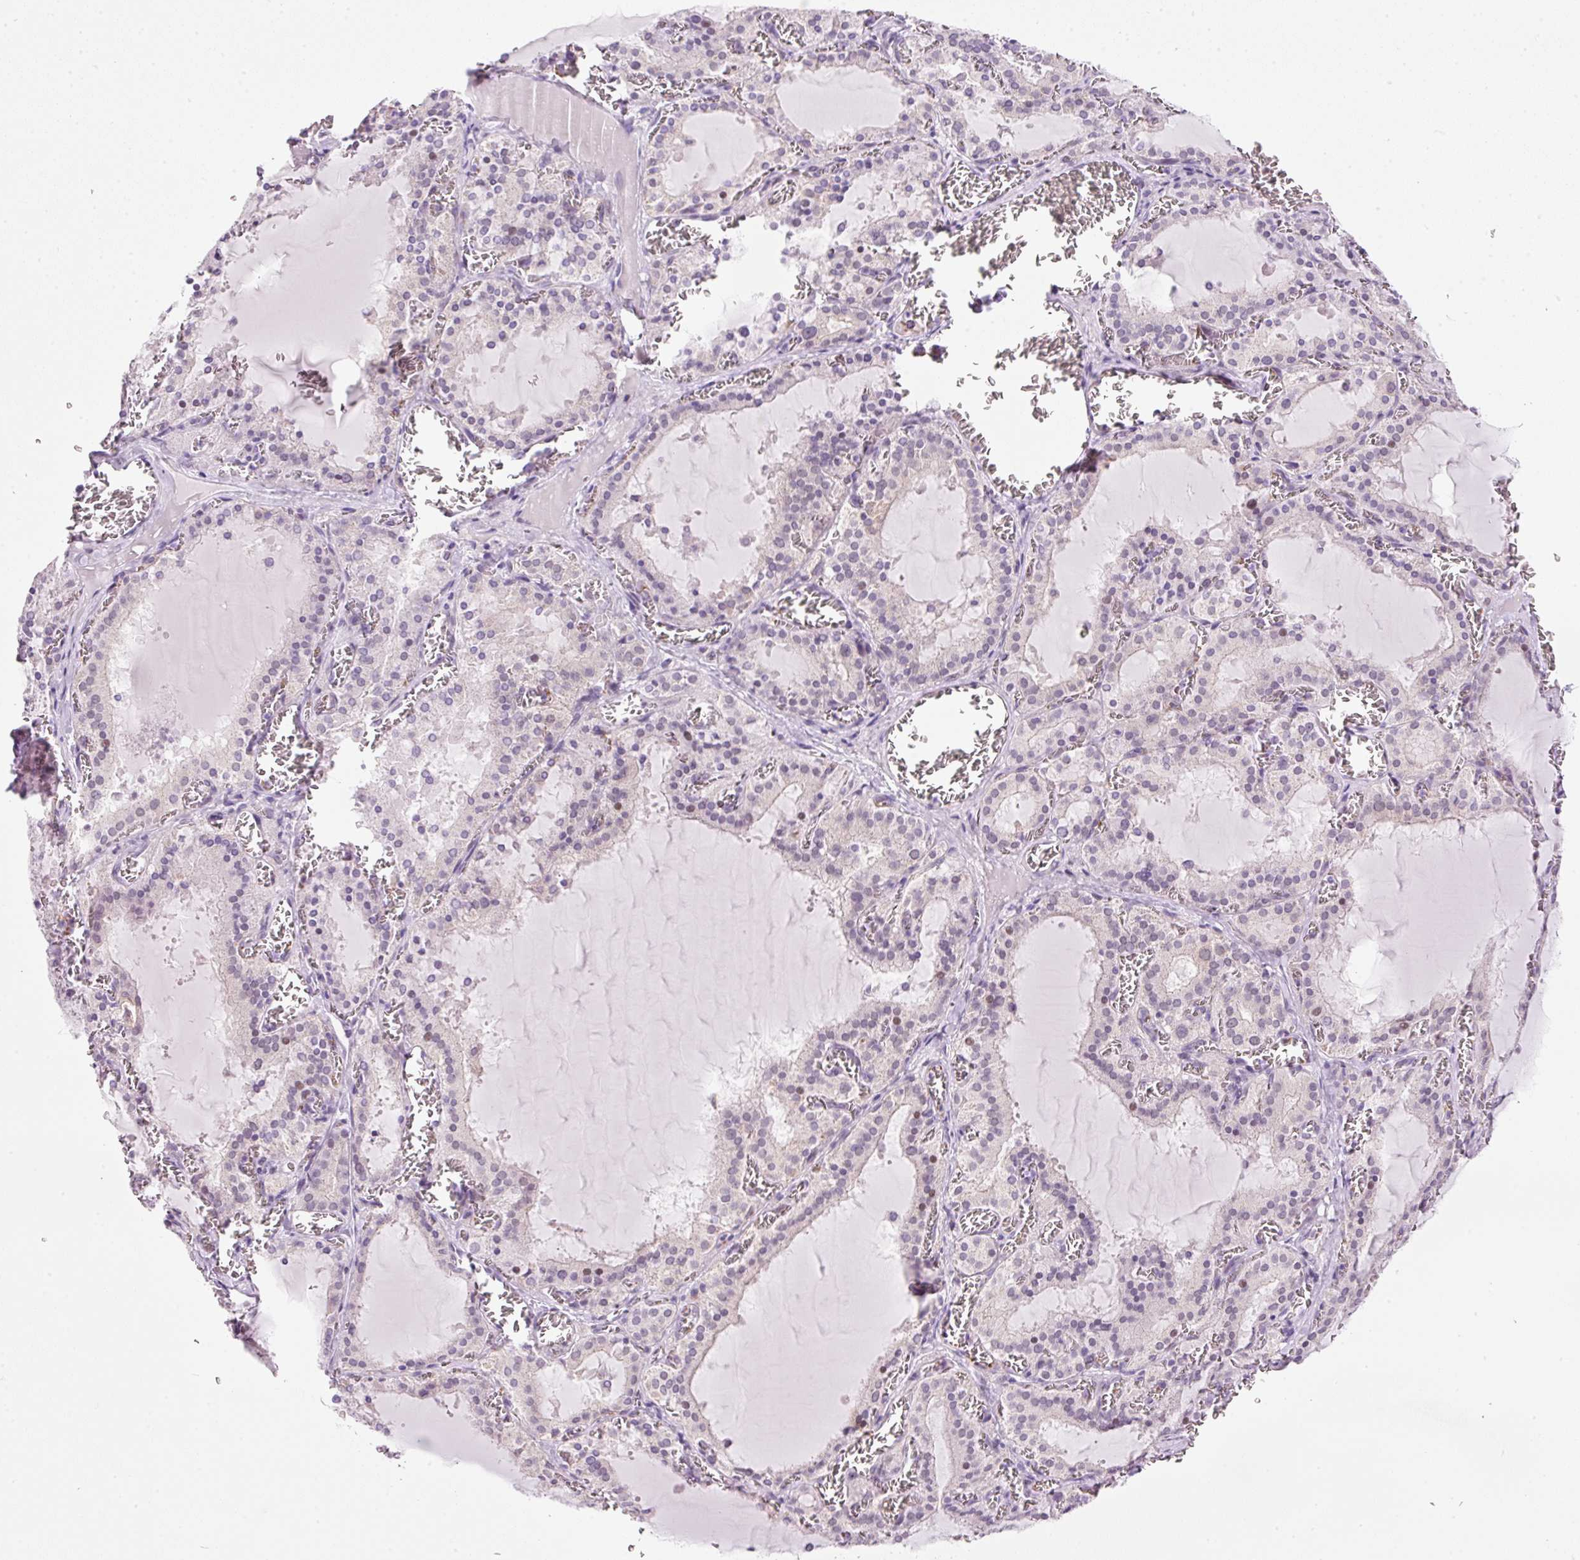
{"staining": {"intensity": "negative", "quantity": "none", "location": "none"}, "tissue": "thyroid gland", "cell_type": "Glandular cells", "image_type": "normal", "snomed": [{"axis": "morphology", "description": "Normal tissue, NOS"}, {"axis": "topography", "description": "Thyroid gland"}], "caption": "Thyroid gland was stained to show a protein in brown. There is no significant staining in glandular cells. (DAB (3,3'-diaminobenzidine) immunohistochemistry, high magnification).", "gene": "SRC", "patient": {"sex": "female", "age": 30}}